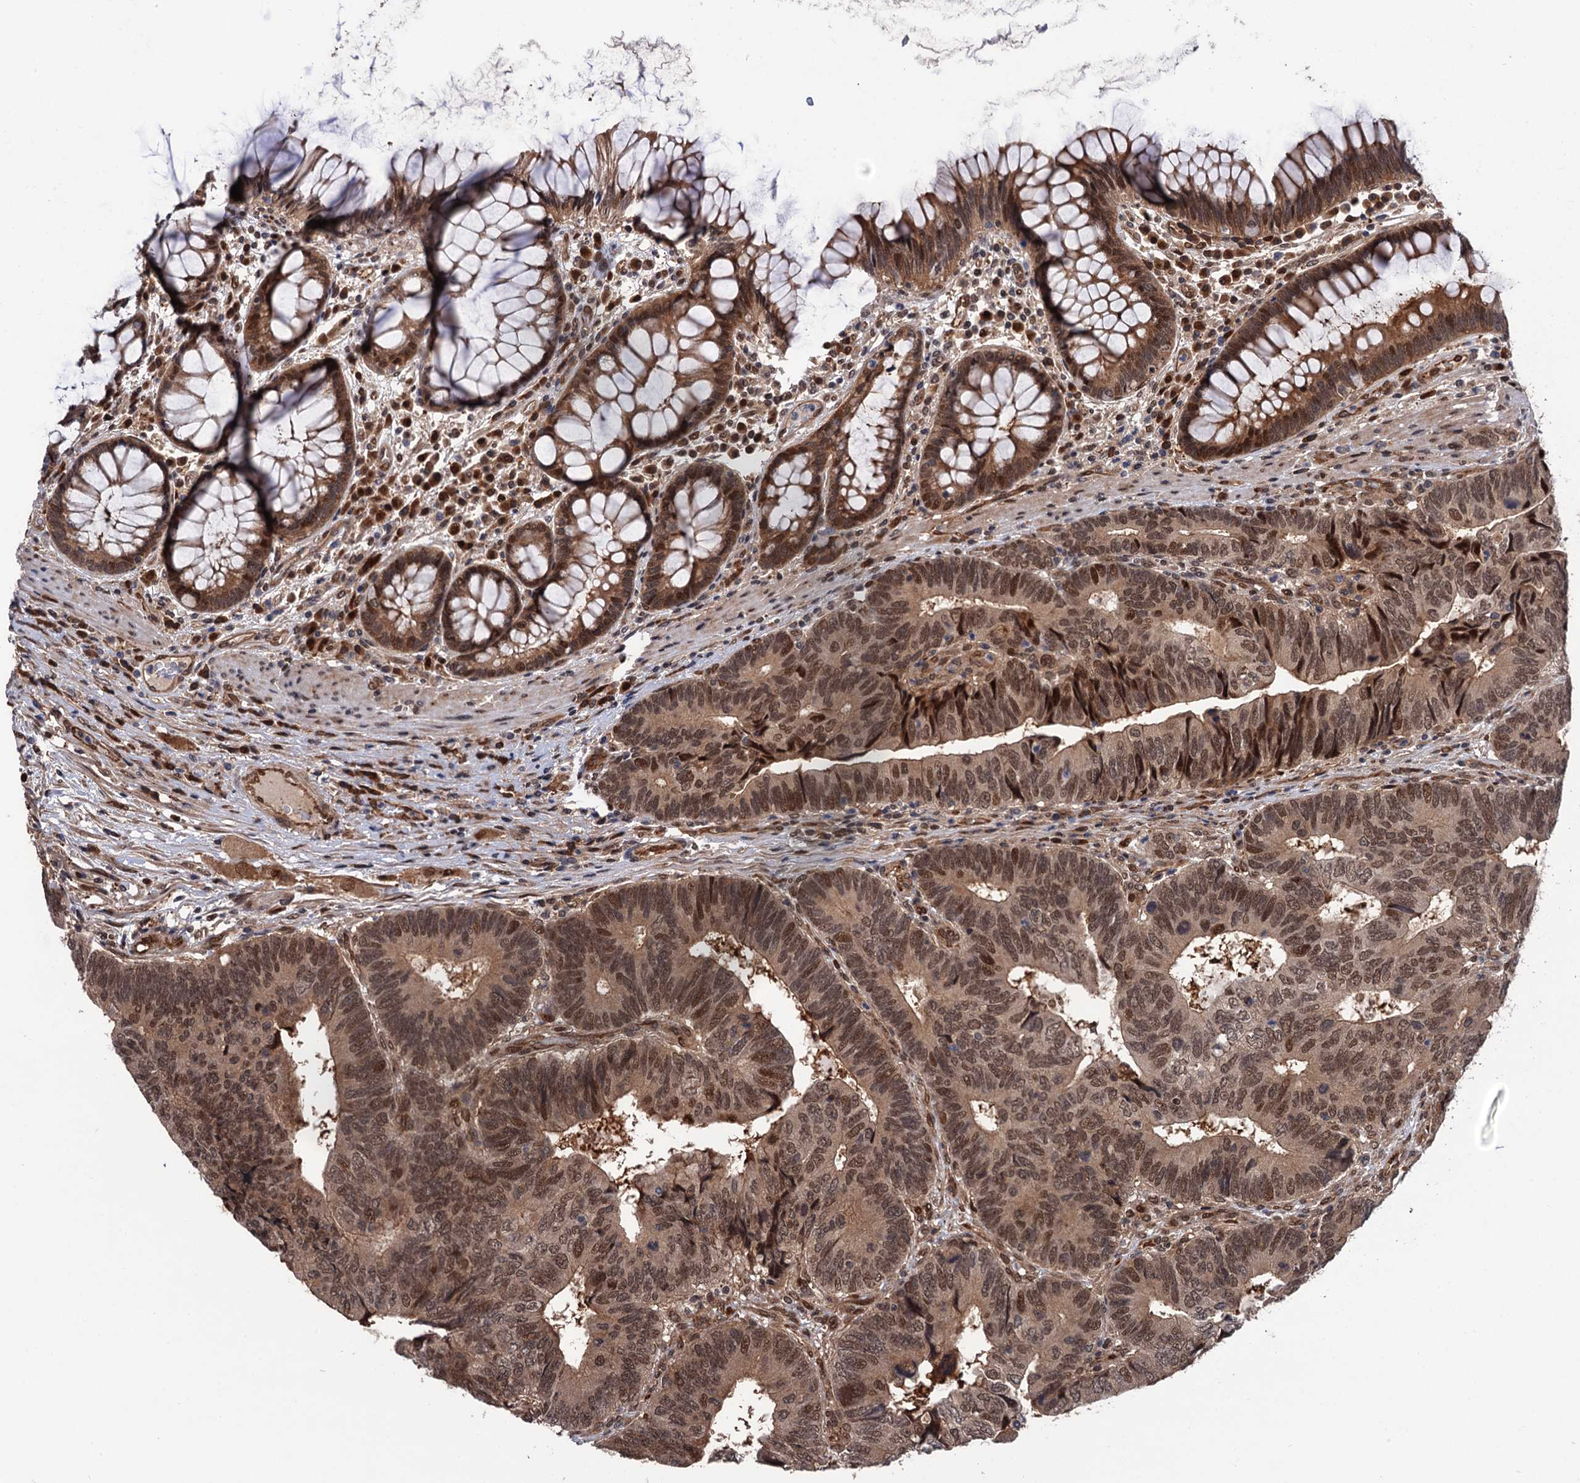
{"staining": {"intensity": "moderate", "quantity": ">75%", "location": "cytoplasmic/membranous,nuclear"}, "tissue": "colorectal cancer", "cell_type": "Tumor cells", "image_type": "cancer", "snomed": [{"axis": "morphology", "description": "Adenocarcinoma, NOS"}, {"axis": "topography", "description": "Colon"}], "caption": "An immunohistochemistry image of tumor tissue is shown. Protein staining in brown highlights moderate cytoplasmic/membranous and nuclear positivity in colorectal adenocarcinoma within tumor cells.", "gene": "CDC23", "patient": {"sex": "female", "age": 67}}